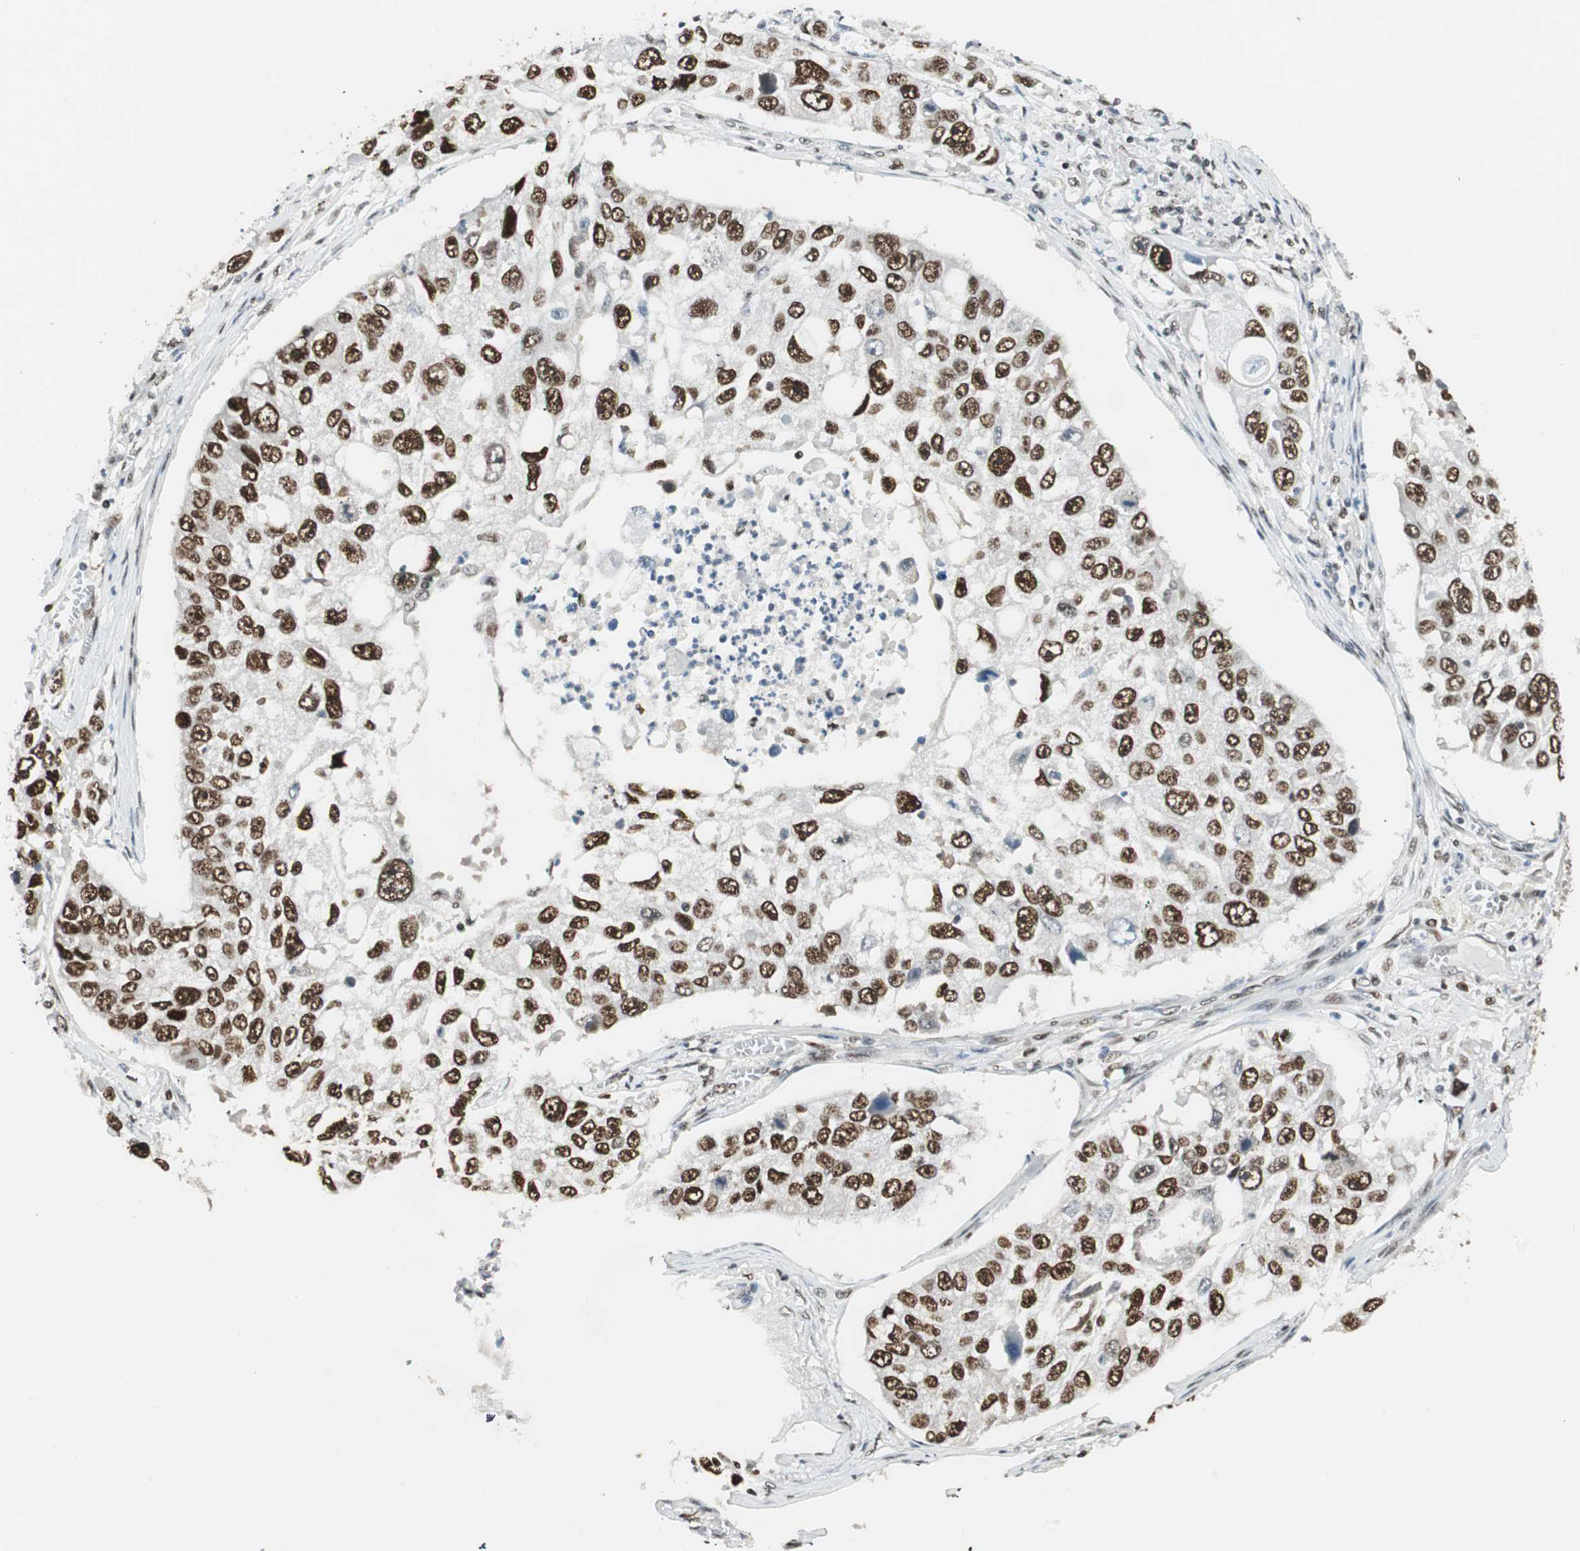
{"staining": {"intensity": "strong", "quantity": ">75%", "location": "nuclear"}, "tissue": "lung cancer", "cell_type": "Tumor cells", "image_type": "cancer", "snomed": [{"axis": "morphology", "description": "Squamous cell carcinoma, NOS"}, {"axis": "topography", "description": "Lung"}], "caption": "DAB (3,3'-diaminobenzidine) immunohistochemical staining of human lung cancer reveals strong nuclear protein staining in approximately >75% of tumor cells.", "gene": "ZBTB17", "patient": {"sex": "male", "age": 71}}